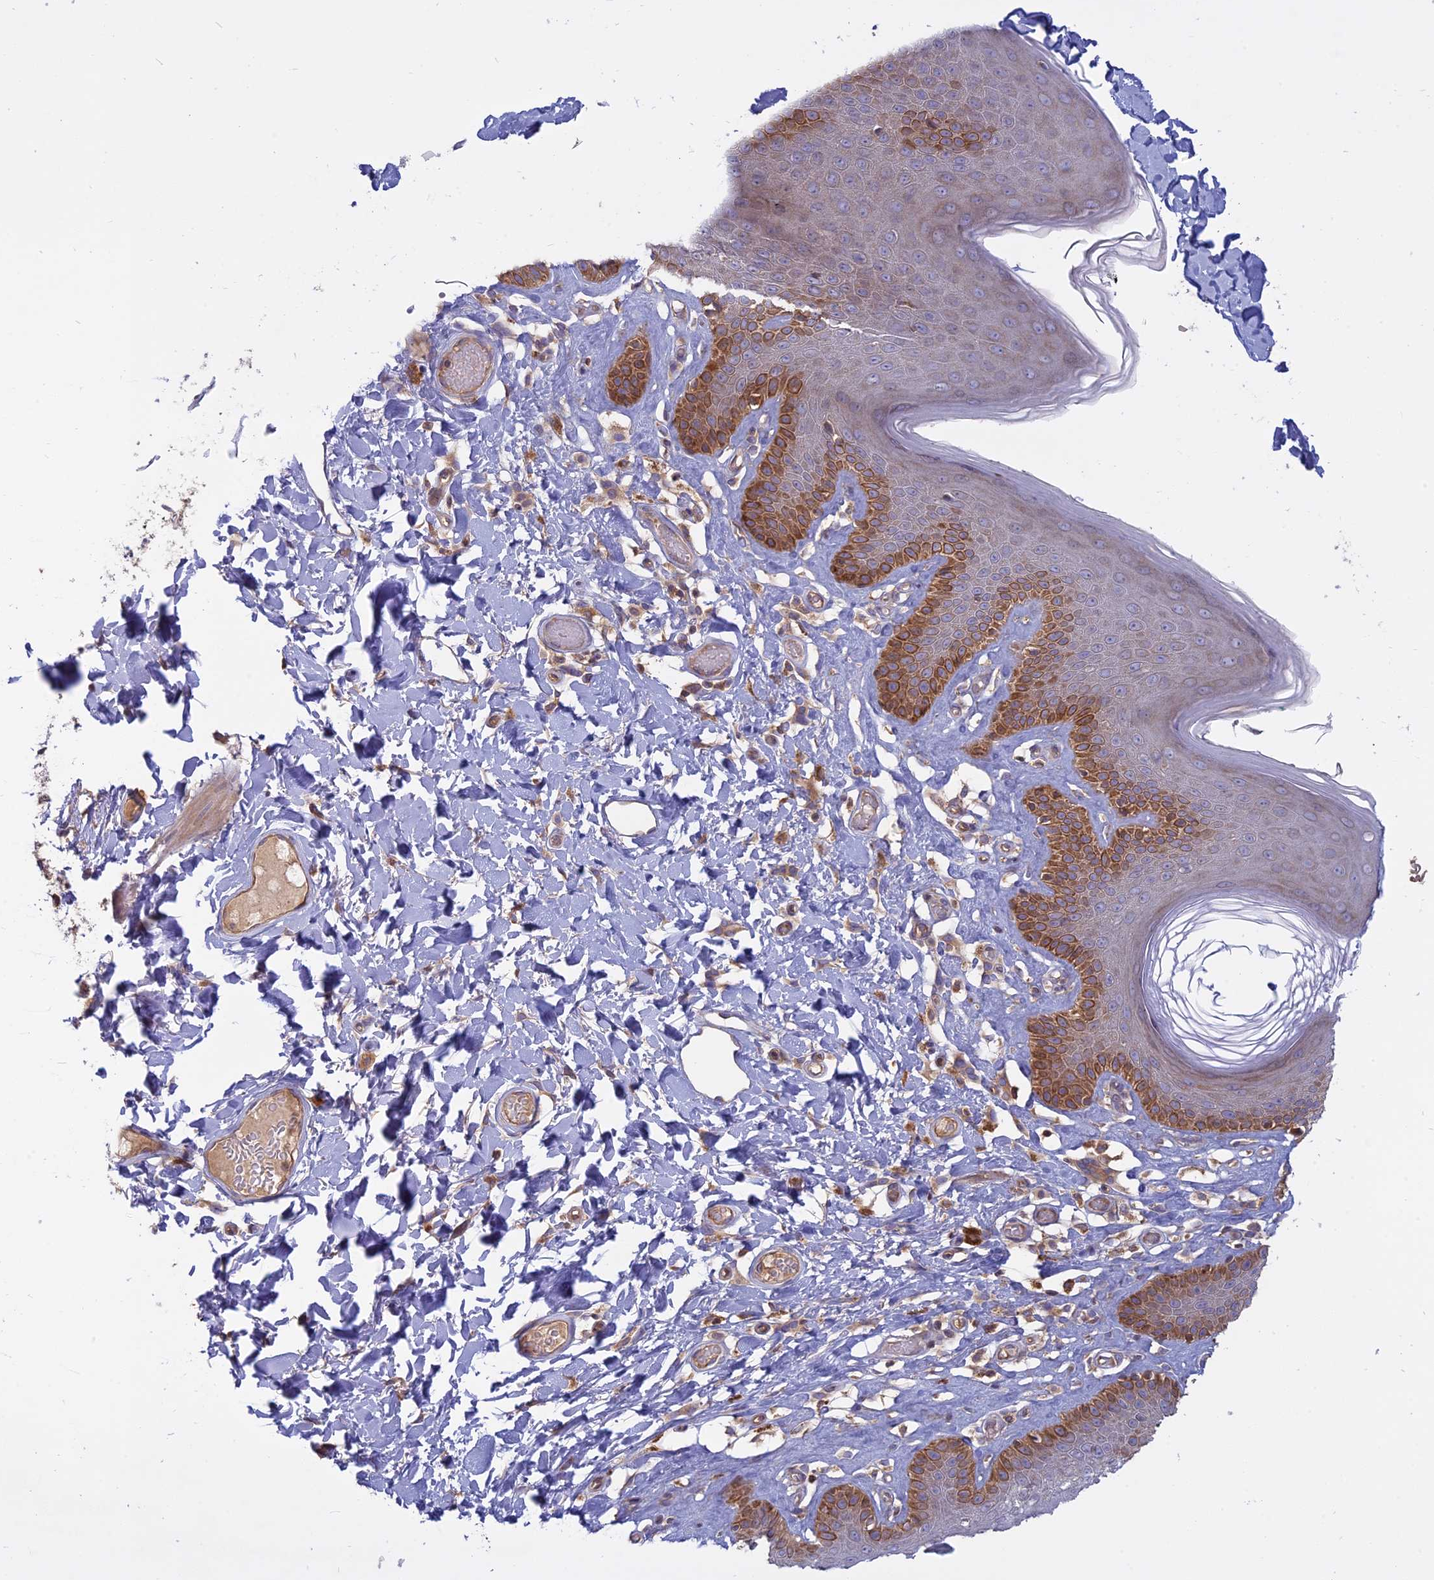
{"staining": {"intensity": "moderate", "quantity": "25%-75%", "location": "cytoplasmic/membranous"}, "tissue": "skin", "cell_type": "Epidermal cells", "image_type": "normal", "snomed": [{"axis": "morphology", "description": "Normal tissue, NOS"}, {"axis": "topography", "description": "Vulva"}], "caption": "There is medium levels of moderate cytoplasmic/membranous staining in epidermal cells of normal skin, as demonstrated by immunohistochemical staining (brown color).", "gene": "TMEM208", "patient": {"sex": "female", "age": 73}}